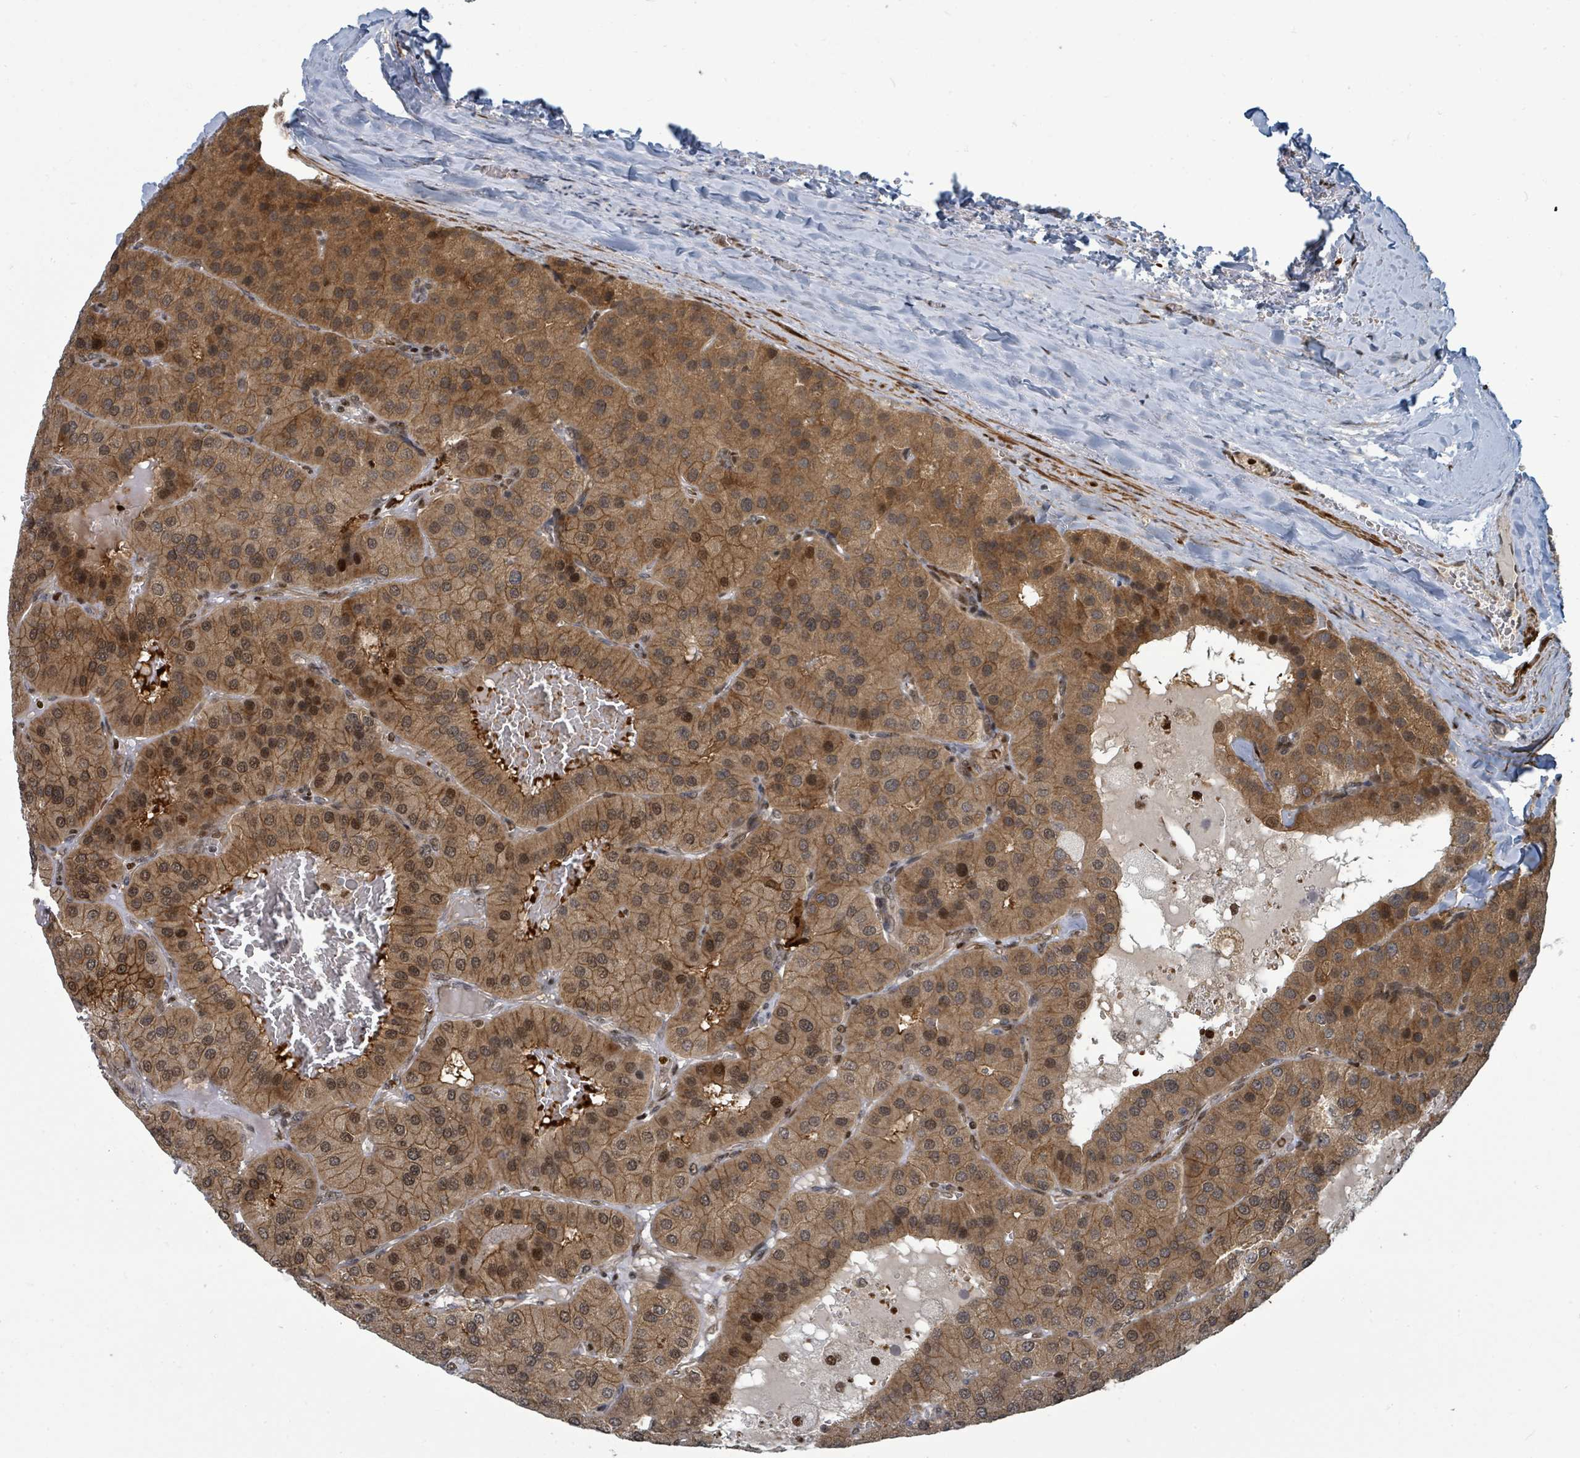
{"staining": {"intensity": "moderate", "quantity": ">75%", "location": "cytoplasmic/membranous,nuclear"}, "tissue": "parathyroid gland", "cell_type": "Glandular cells", "image_type": "normal", "snomed": [{"axis": "morphology", "description": "Normal tissue, NOS"}, {"axis": "morphology", "description": "Adenoma, NOS"}, {"axis": "topography", "description": "Parathyroid gland"}], "caption": "Immunohistochemical staining of benign human parathyroid gland reveals moderate cytoplasmic/membranous,nuclear protein positivity in approximately >75% of glandular cells.", "gene": "TRDMT1", "patient": {"sex": "female", "age": 86}}